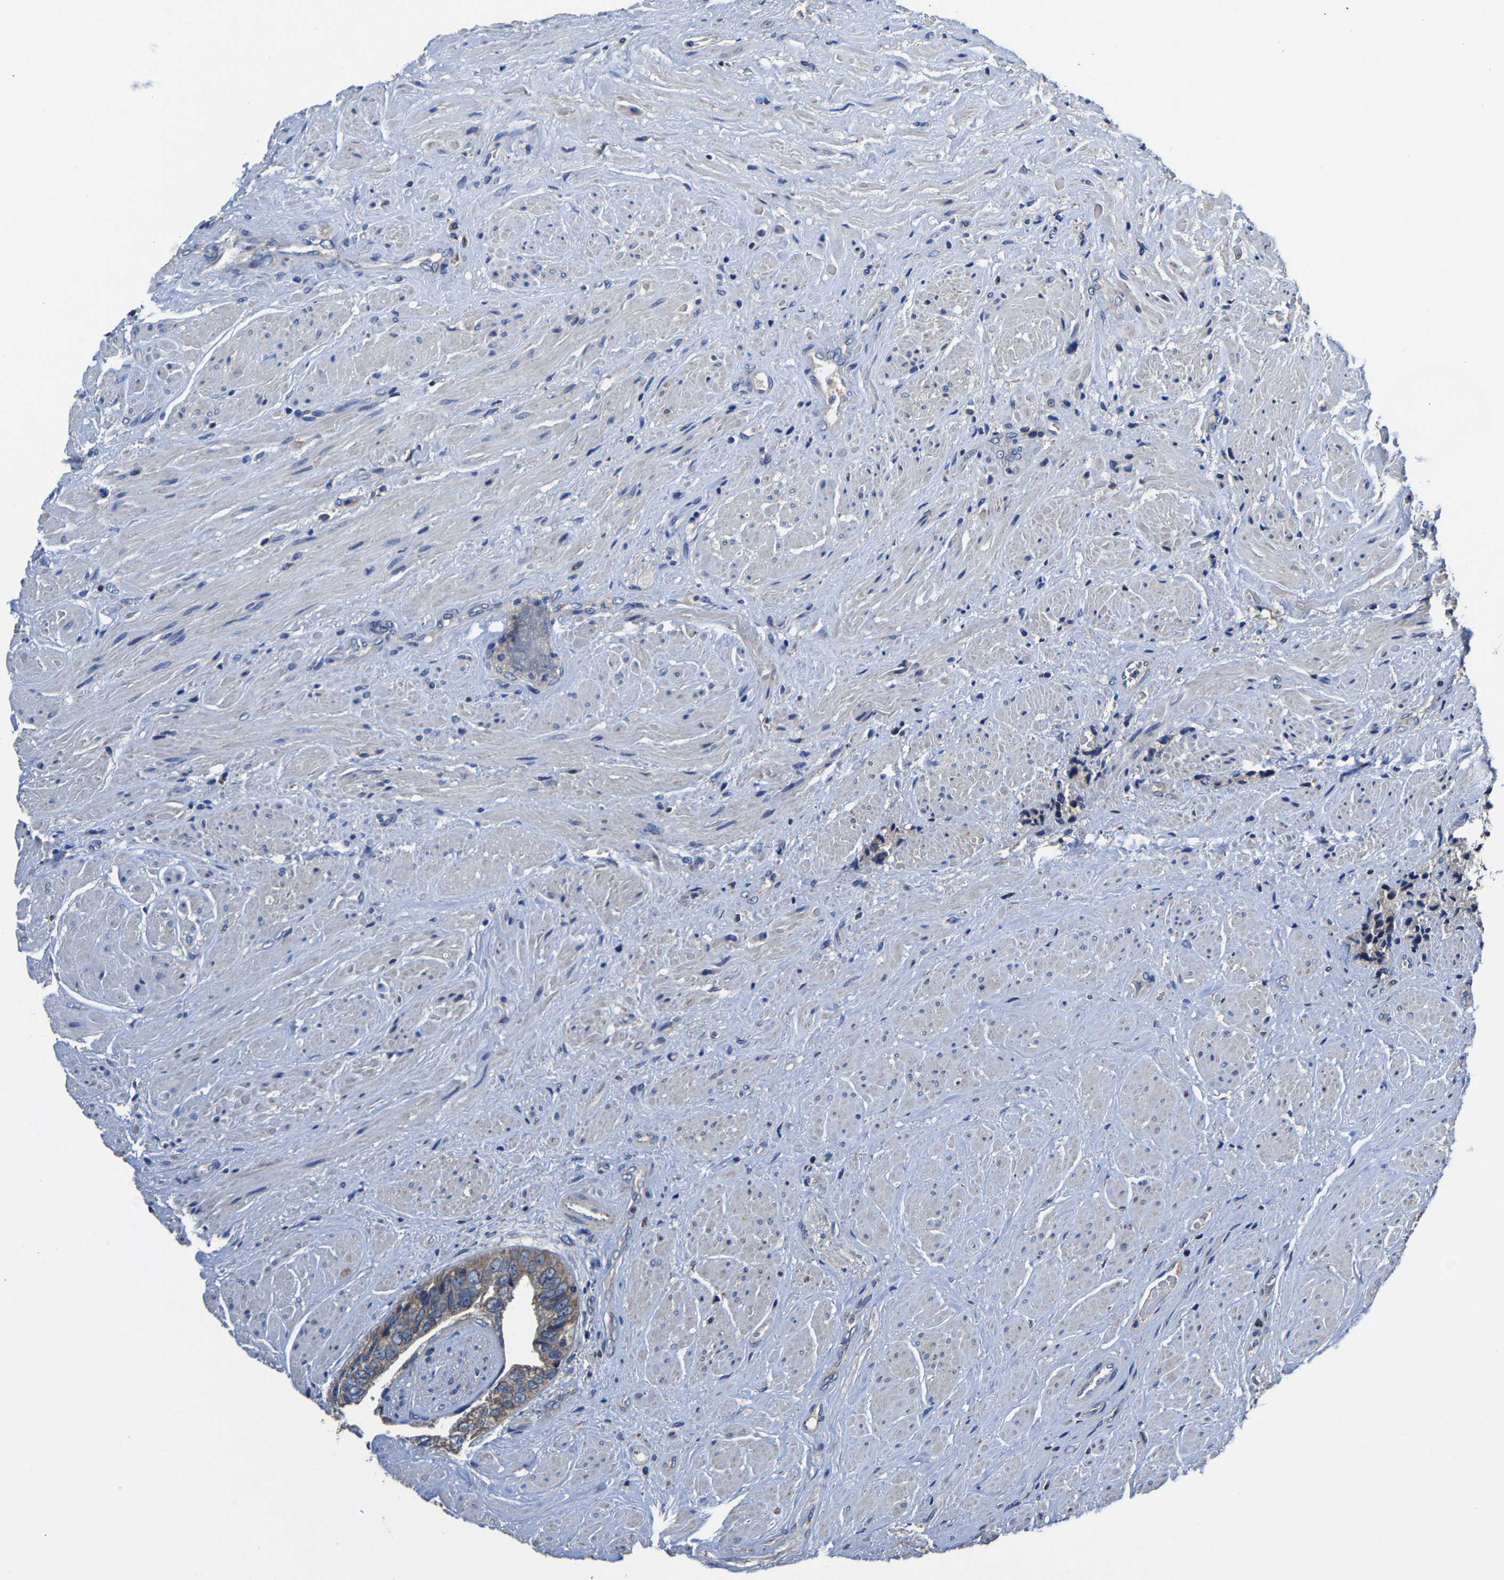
{"staining": {"intensity": "weak", "quantity": "25%-75%", "location": "cytoplasmic/membranous"}, "tissue": "prostate cancer", "cell_type": "Tumor cells", "image_type": "cancer", "snomed": [{"axis": "morphology", "description": "Adenocarcinoma, High grade"}, {"axis": "topography", "description": "Prostate"}], "caption": "This is a histology image of IHC staining of prostate adenocarcinoma (high-grade), which shows weak positivity in the cytoplasmic/membranous of tumor cells.", "gene": "ZCCHC7", "patient": {"sex": "male", "age": 61}}